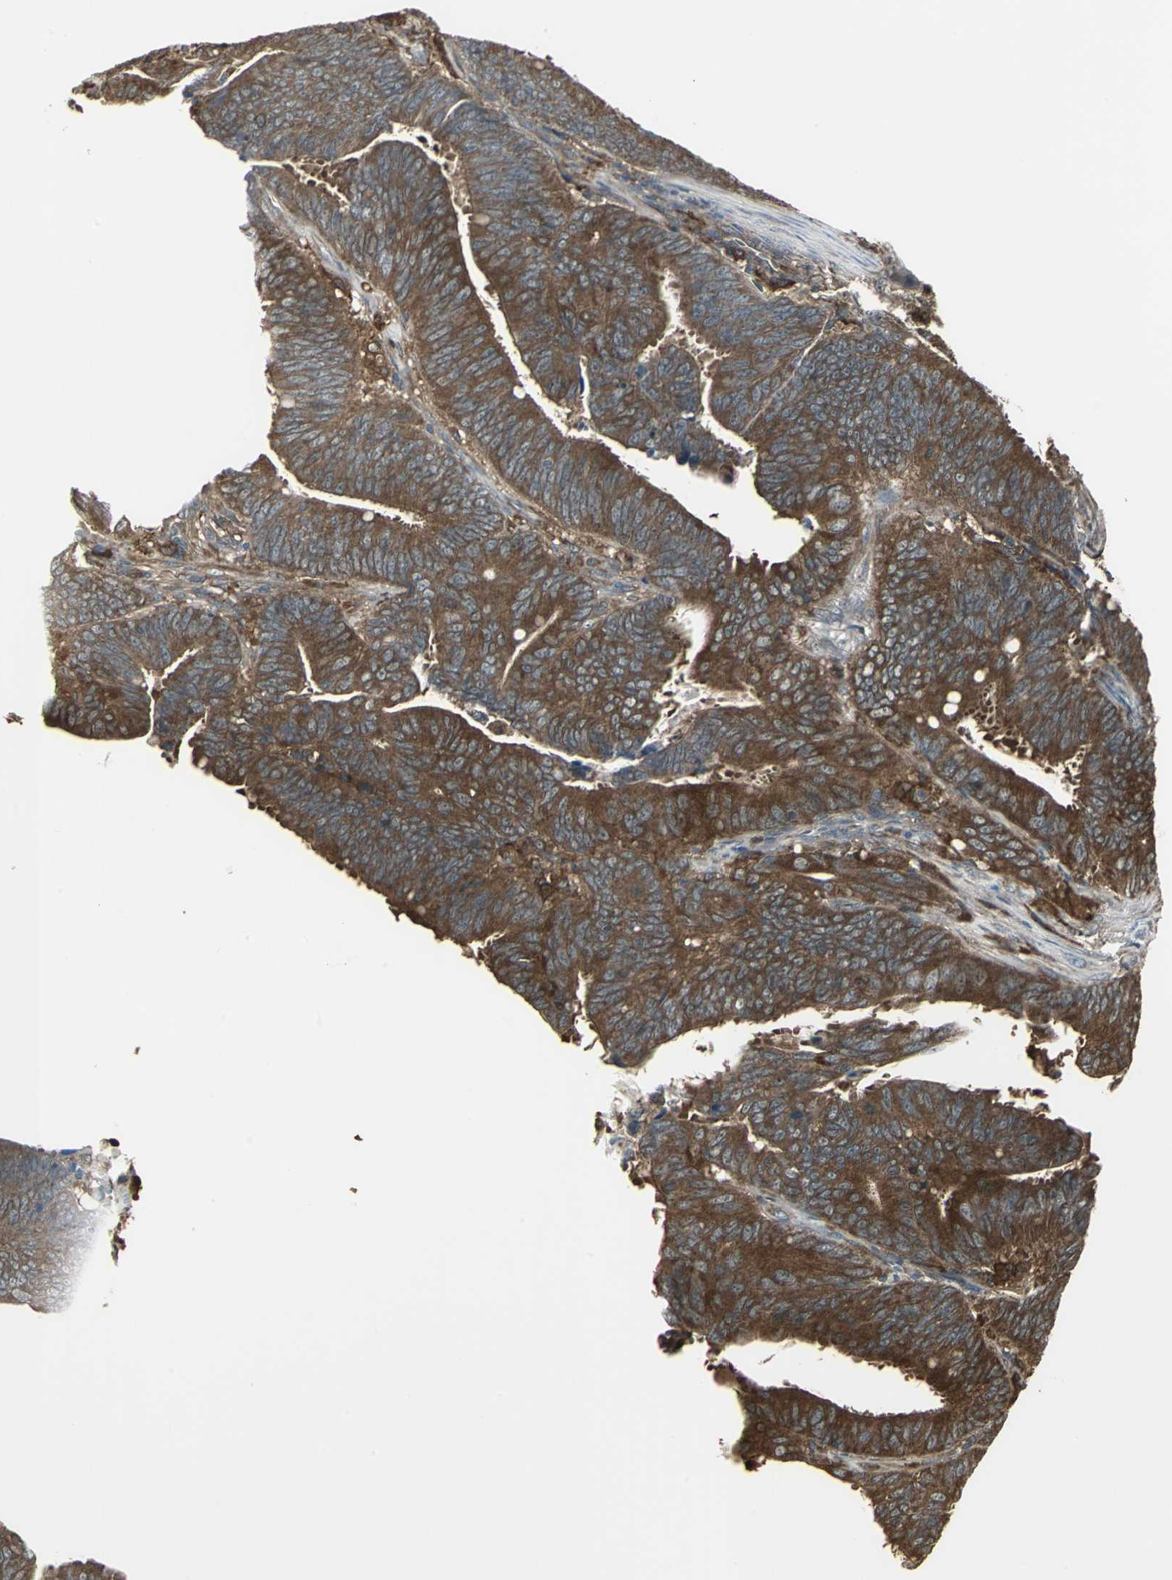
{"staining": {"intensity": "strong", "quantity": ">75%", "location": "cytoplasmic/membranous"}, "tissue": "colorectal cancer", "cell_type": "Tumor cells", "image_type": "cancer", "snomed": [{"axis": "morphology", "description": "Adenocarcinoma, NOS"}, {"axis": "topography", "description": "Colon"}], "caption": "This micrograph exhibits adenocarcinoma (colorectal) stained with IHC to label a protein in brown. The cytoplasmic/membranous of tumor cells show strong positivity for the protein. Nuclei are counter-stained blue.", "gene": "PRXL2B", "patient": {"sex": "male", "age": 45}}